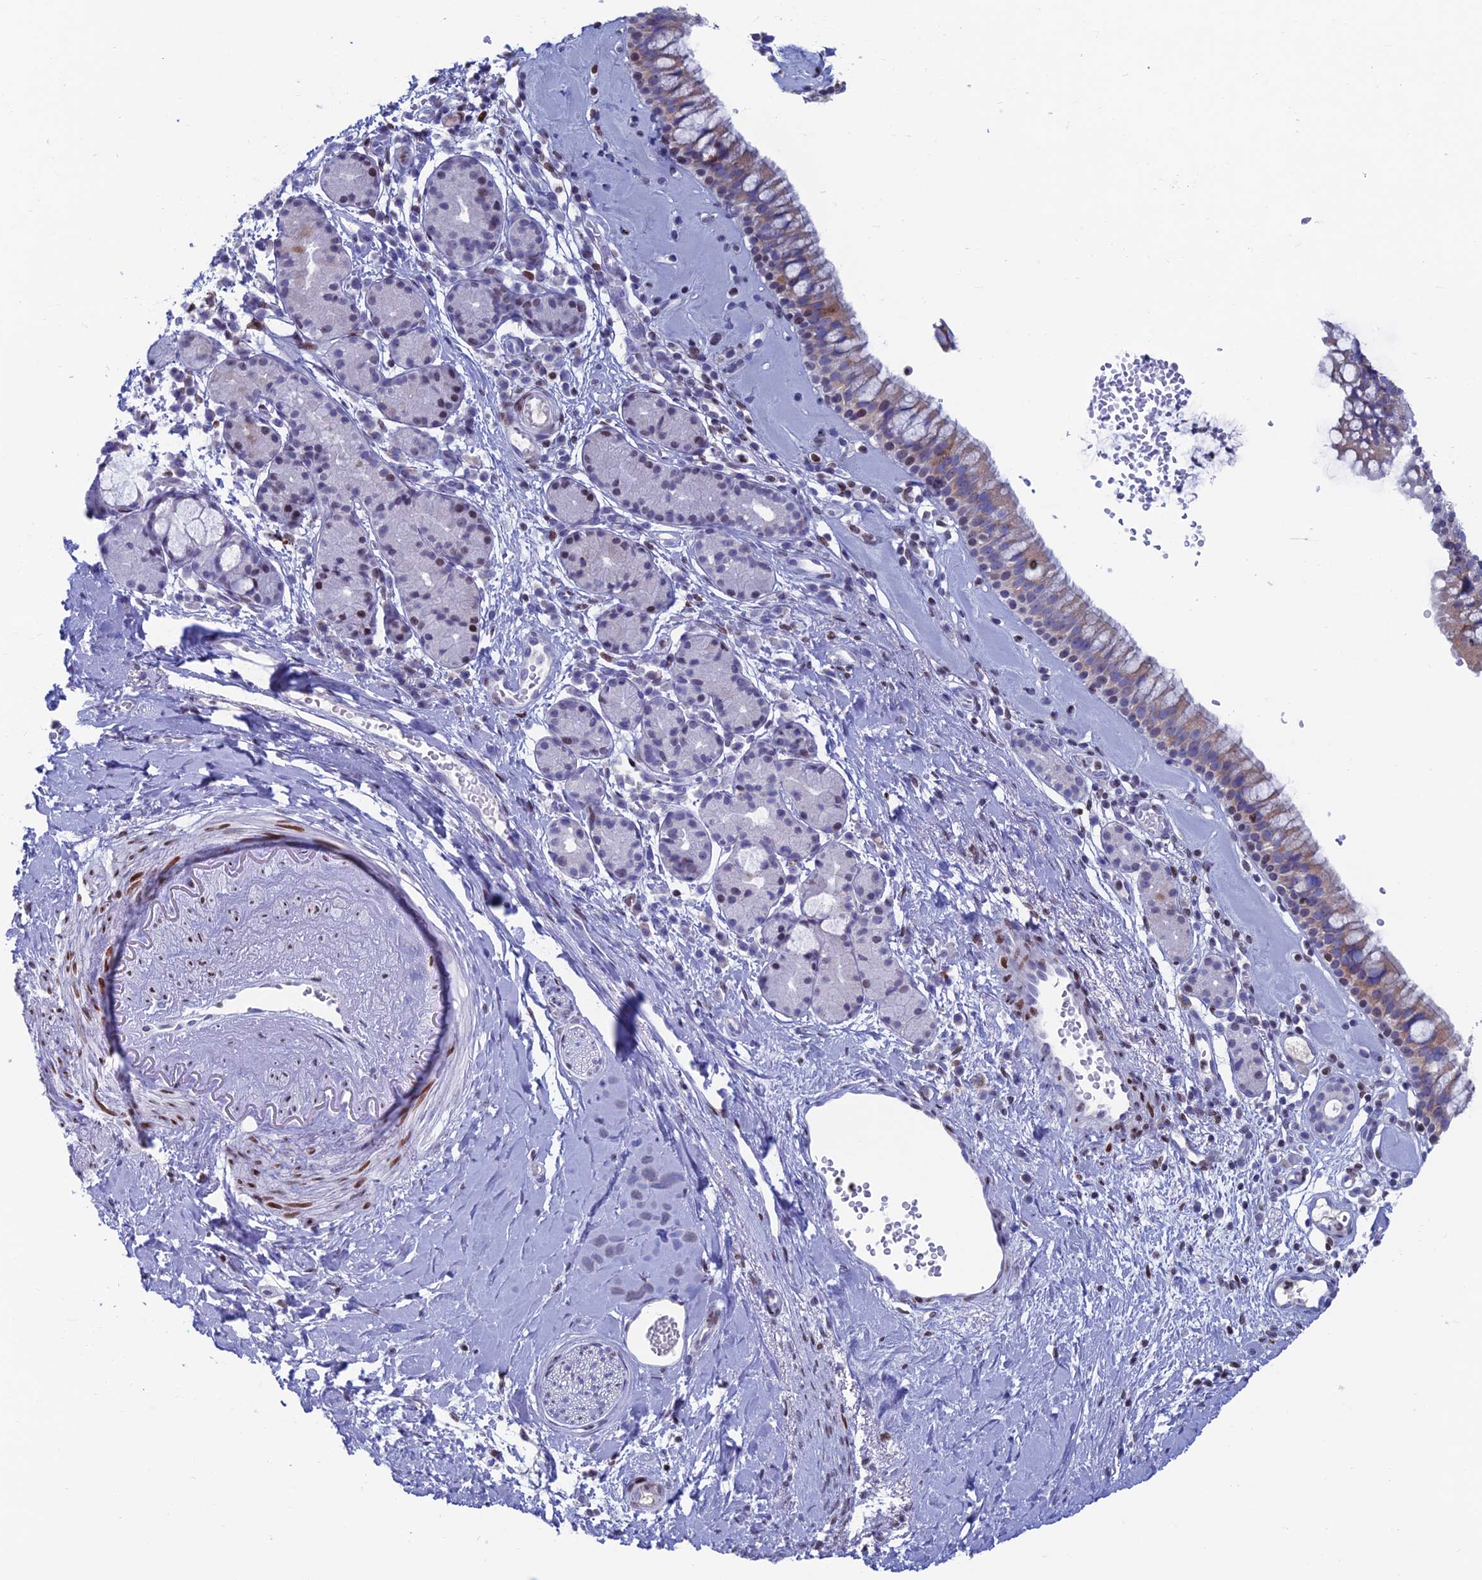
{"staining": {"intensity": "weak", "quantity": "25%-75%", "location": "cytoplasmic/membranous,nuclear"}, "tissue": "nasopharynx", "cell_type": "Respiratory epithelial cells", "image_type": "normal", "snomed": [{"axis": "morphology", "description": "Normal tissue, NOS"}, {"axis": "topography", "description": "Nasopharynx"}], "caption": "This image displays immunohistochemistry (IHC) staining of unremarkable human nasopharynx, with low weak cytoplasmic/membranous,nuclear staining in about 25%-75% of respiratory epithelial cells.", "gene": "CERS6", "patient": {"sex": "male", "age": 82}}